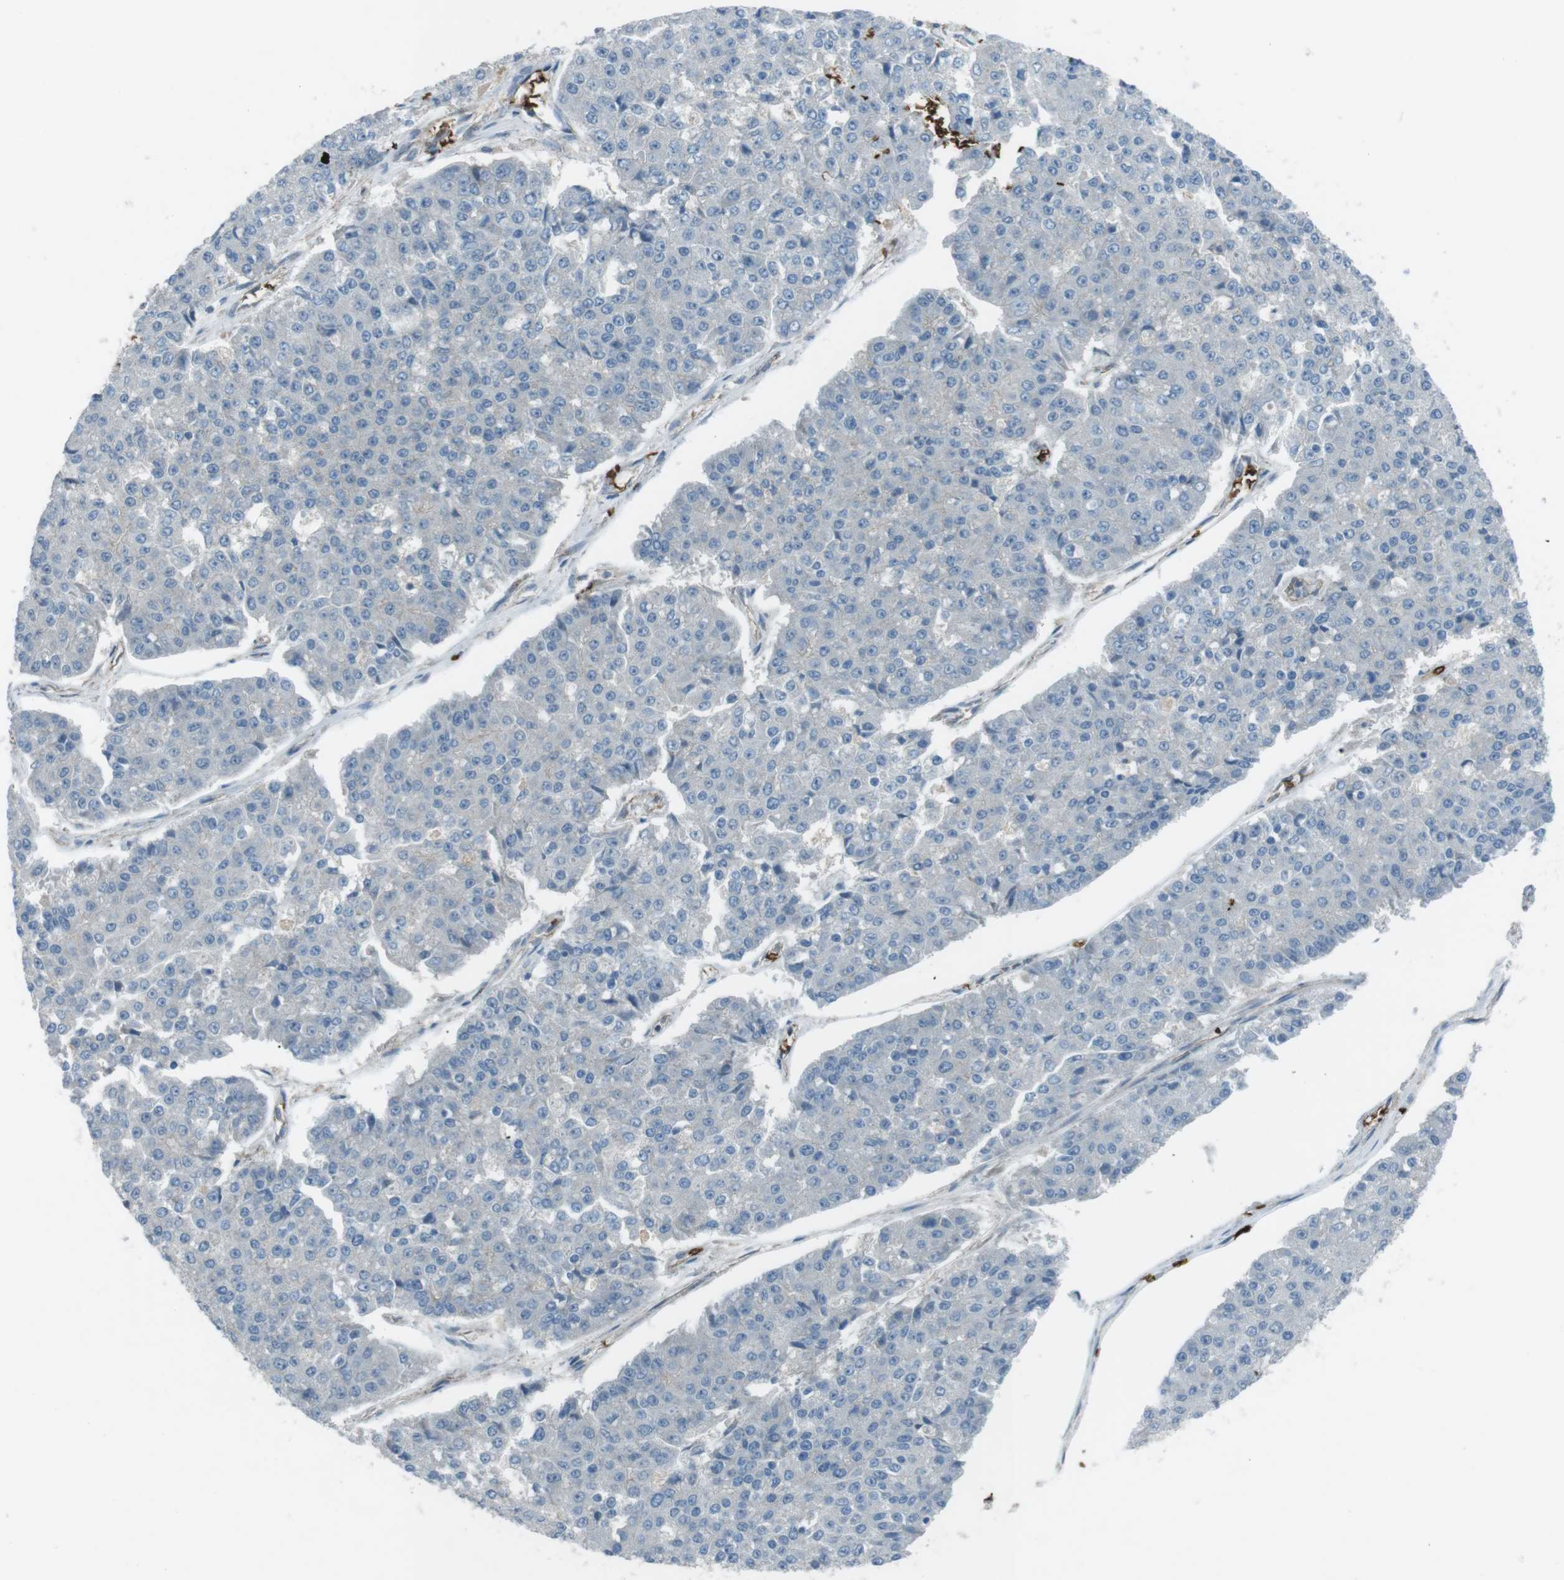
{"staining": {"intensity": "negative", "quantity": "none", "location": "none"}, "tissue": "pancreatic cancer", "cell_type": "Tumor cells", "image_type": "cancer", "snomed": [{"axis": "morphology", "description": "Adenocarcinoma, NOS"}, {"axis": "topography", "description": "Pancreas"}], "caption": "IHC photomicrograph of neoplastic tissue: adenocarcinoma (pancreatic) stained with DAB reveals no significant protein positivity in tumor cells.", "gene": "SPTA1", "patient": {"sex": "male", "age": 50}}